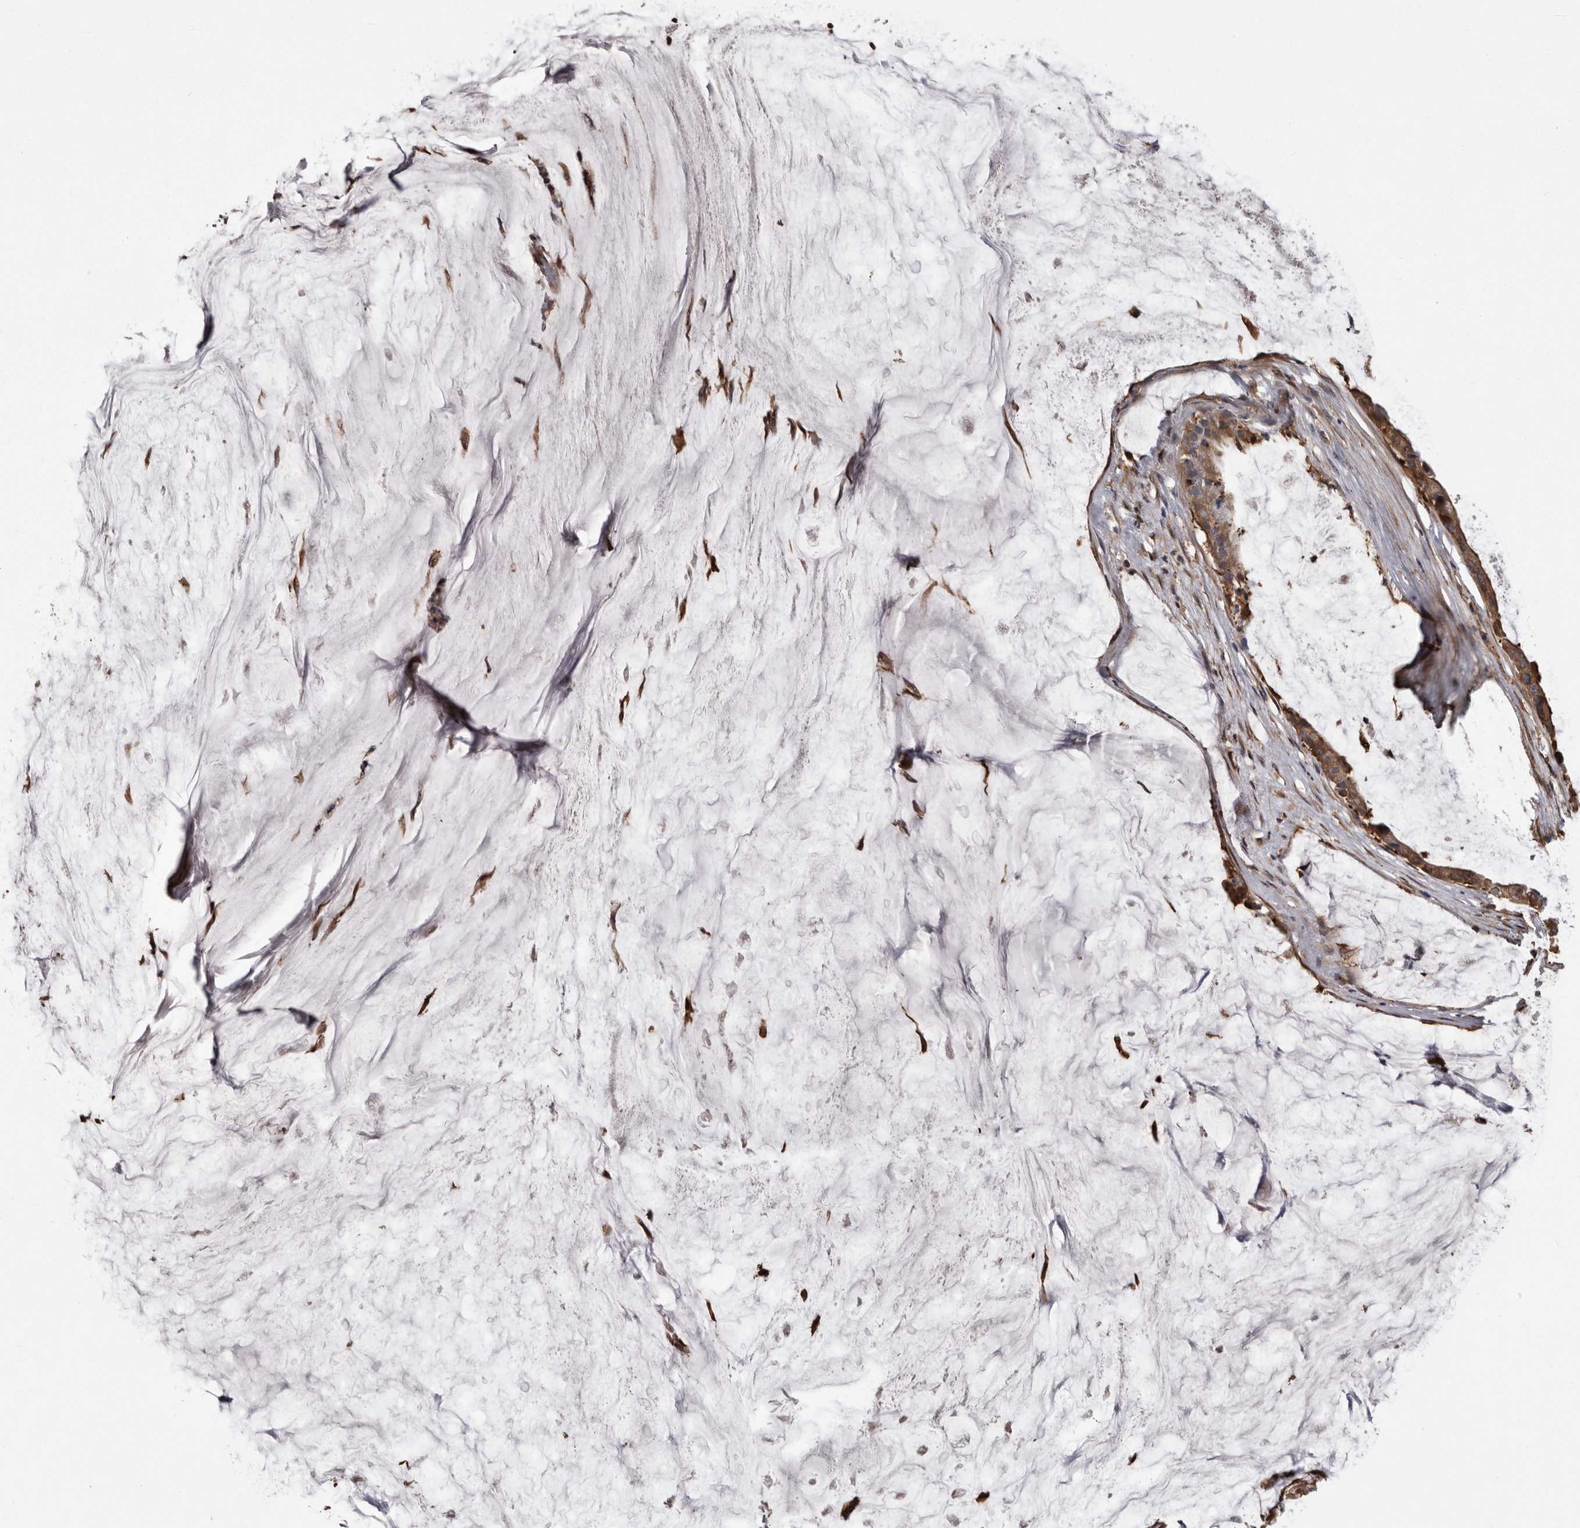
{"staining": {"intensity": "moderate", "quantity": ">75%", "location": "cytoplasmic/membranous"}, "tissue": "pancreatic cancer", "cell_type": "Tumor cells", "image_type": "cancer", "snomed": [{"axis": "morphology", "description": "Adenocarcinoma, NOS"}, {"axis": "topography", "description": "Pancreas"}], "caption": "Tumor cells show moderate cytoplasmic/membranous staining in about >75% of cells in pancreatic cancer (adenocarcinoma).", "gene": "DARS1", "patient": {"sex": "male", "age": 41}}